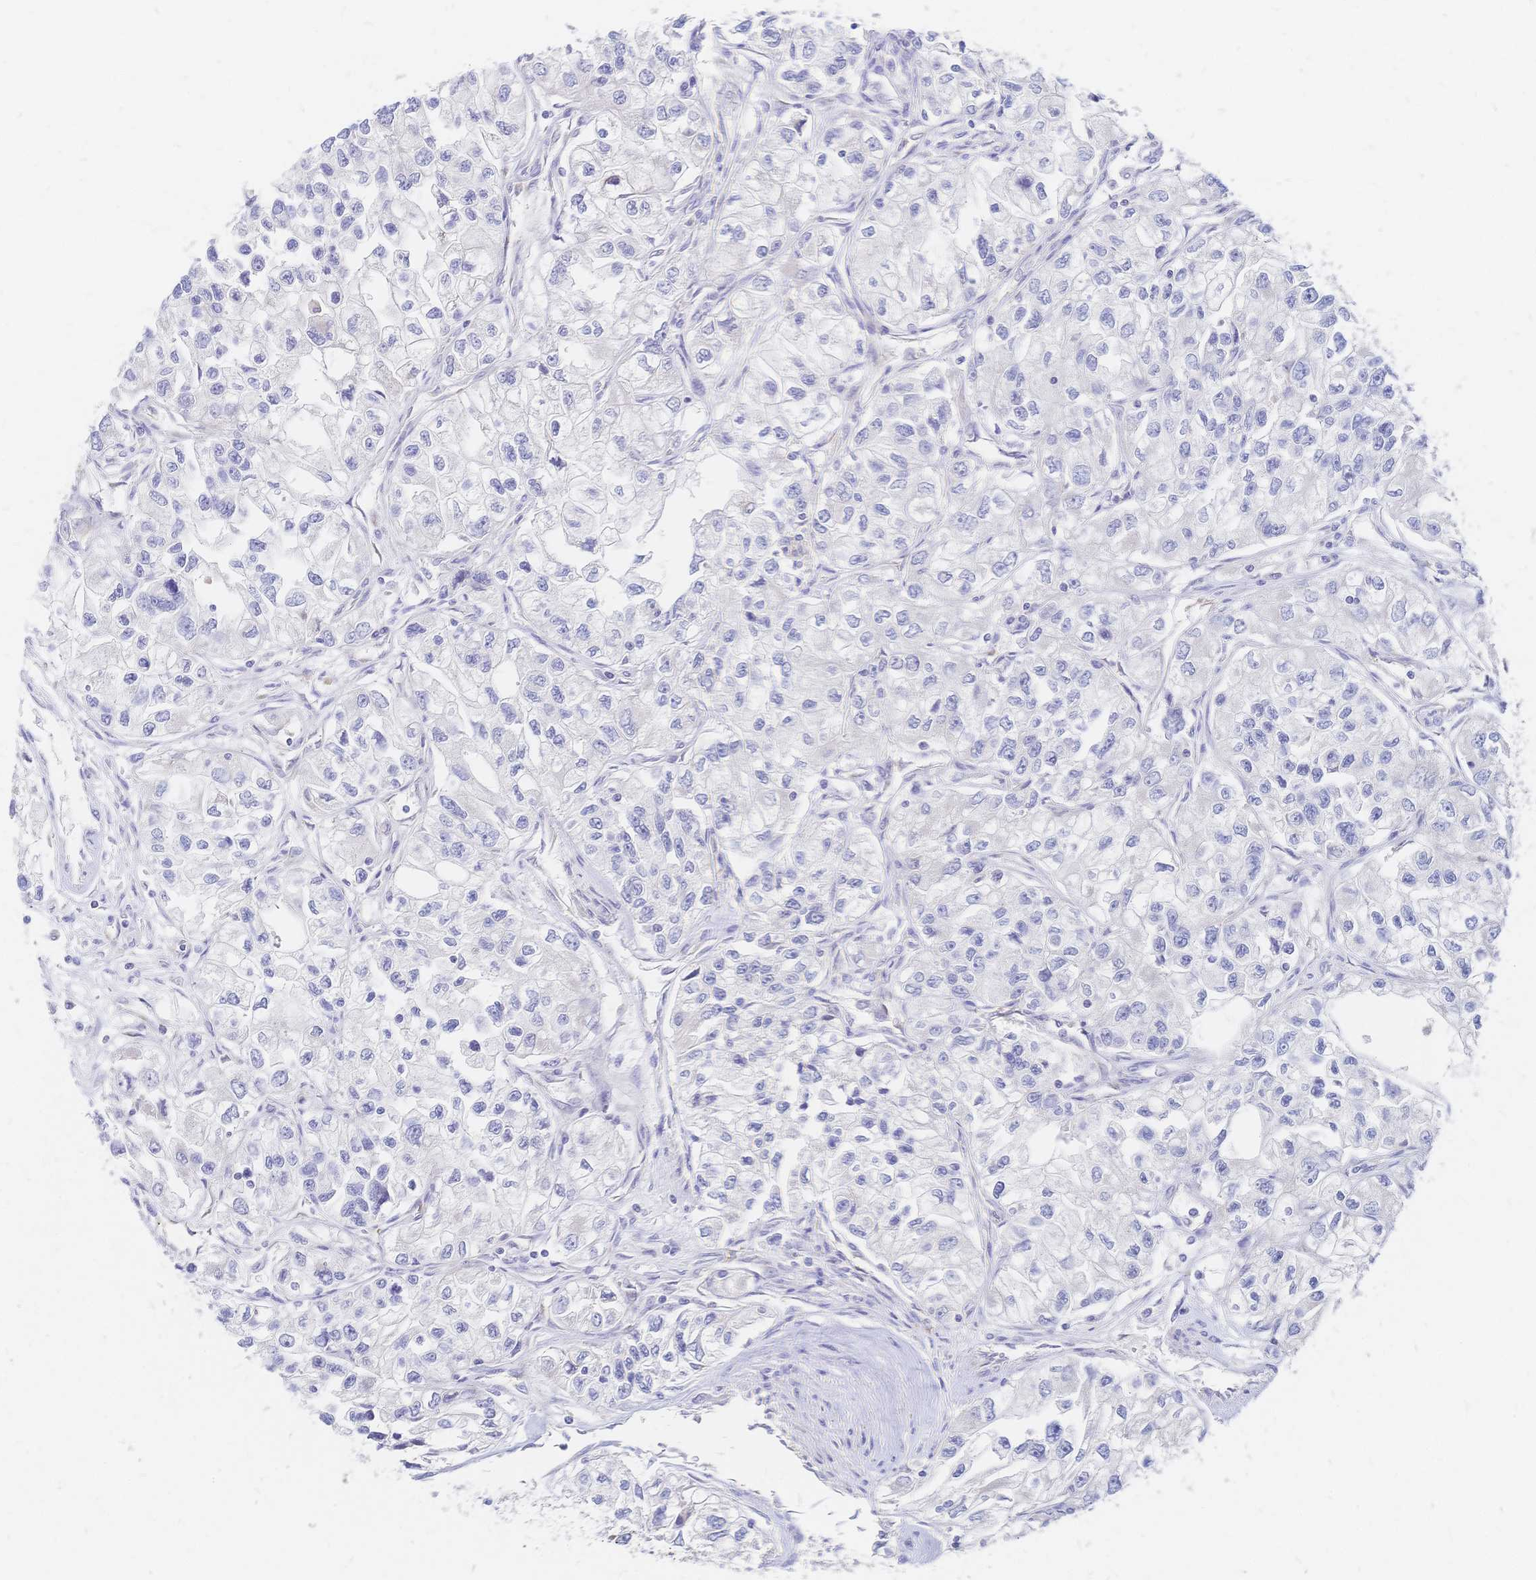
{"staining": {"intensity": "negative", "quantity": "none", "location": "none"}, "tissue": "renal cancer", "cell_type": "Tumor cells", "image_type": "cancer", "snomed": [{"axis": "morphology", "description": "Adenocarcinoma, NOS"}, {"axis": "topography", "description": "Kidney"}], "caption": "There is no significant expression in tumor cells of renal cancer. (DAB immunohistochemistry (IHC) with hematoxylin counter stain).", "gene": "VWC2L", "patient": {"sex": "female", "age": 59}}